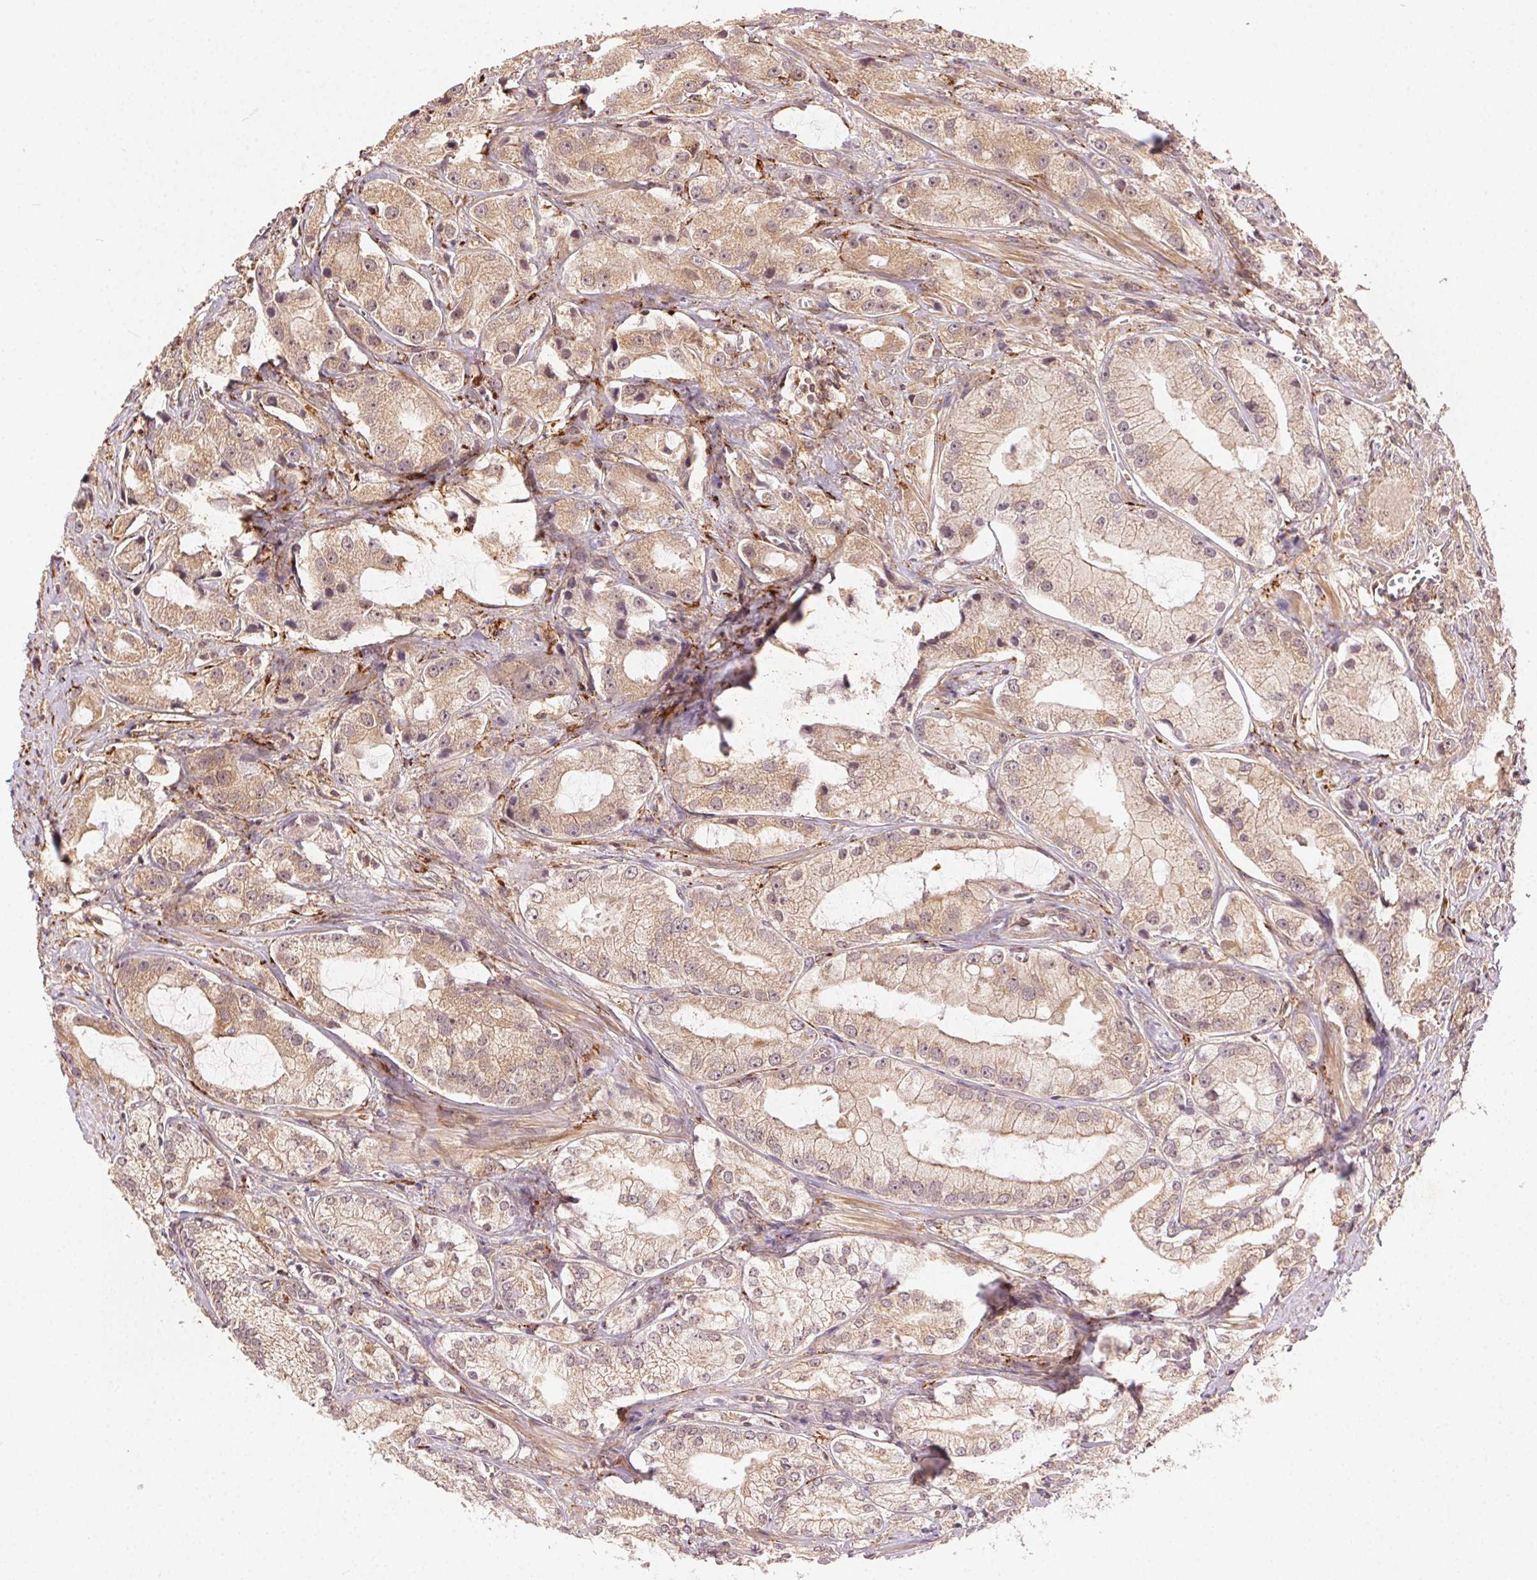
{"staining": {"intensity": "moderate", "quantity": ">75%", "location": "cytoplasmic/membranous"}, "tissue": "prostate cancer", "cell_type": "Tumor cells", "image_type": "cancer", "snomed": [{"axis": "morphology", "description": "Adenocarcinoma, High grade"}, {"axis": "topography", "description": "Prostate"}], "caption": "Prostate adenocarcinoma (high-grade) stained with a brown dye exhibits moderate cytoplasmic/membranous positive positivity in about >75% of tumor cells.", "gene": "KLHL15", "patient": {"sex": "male", "age": 64}}